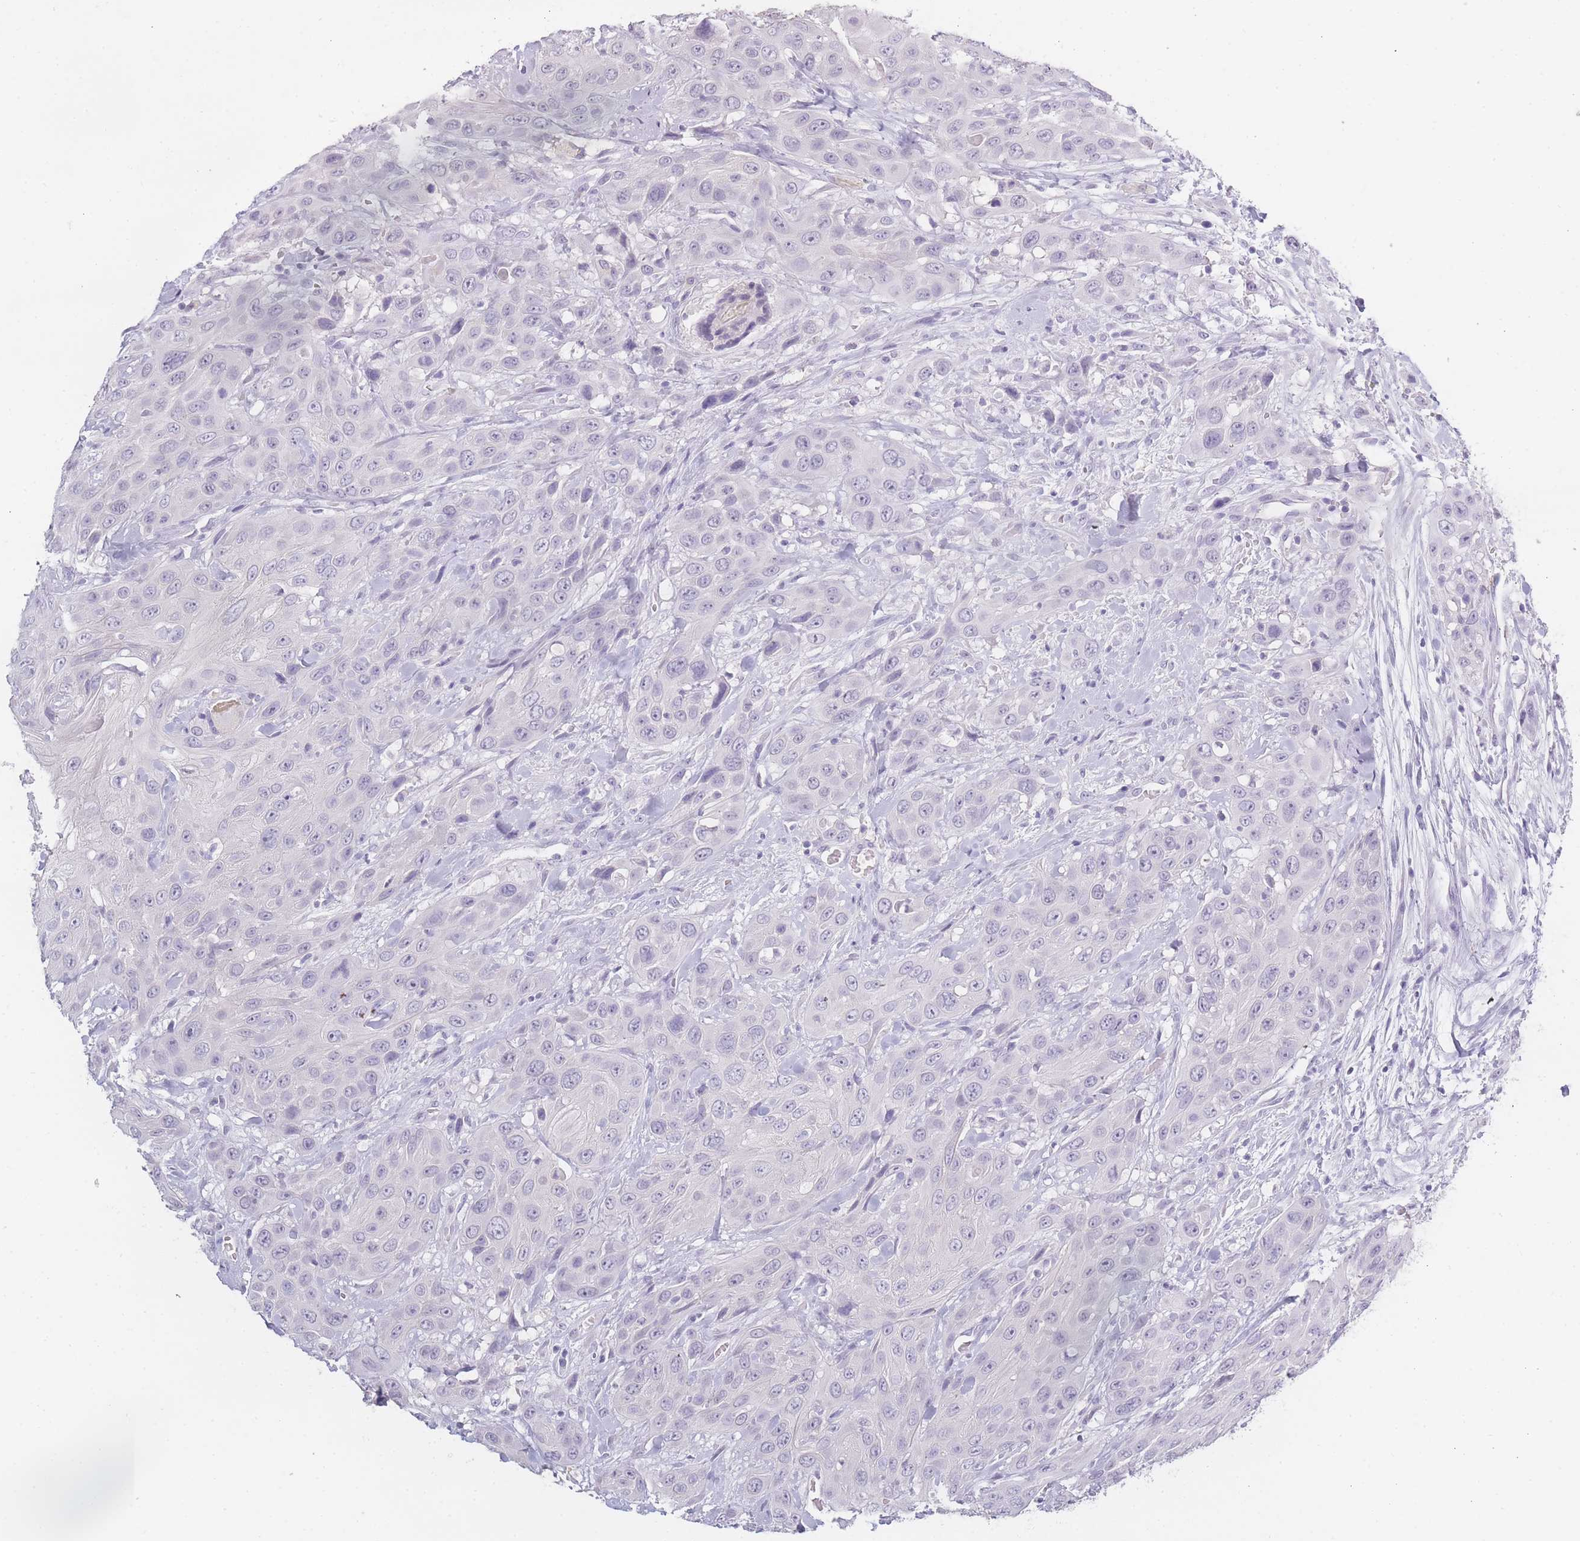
{"staining": {"intensity": "negative", "quantity": "none", "location": "none"}, "tissue": "head and neck cancer", "cell_type": "Tumor cells", "image_type": "cancer", "snomed": [{"axis": "morphology", "description": "Squamous cell carcinoma, NOS"}, {"axis": "topography", "description": "Head-Neck"}], "caption": "DAB immunohistochemical staining of human head and neck cancer (squamous cell carcinoma) displays no significant positivity in tumor cells.", "gene": "INS", "patient": {"sex": "male", "age": 81}}